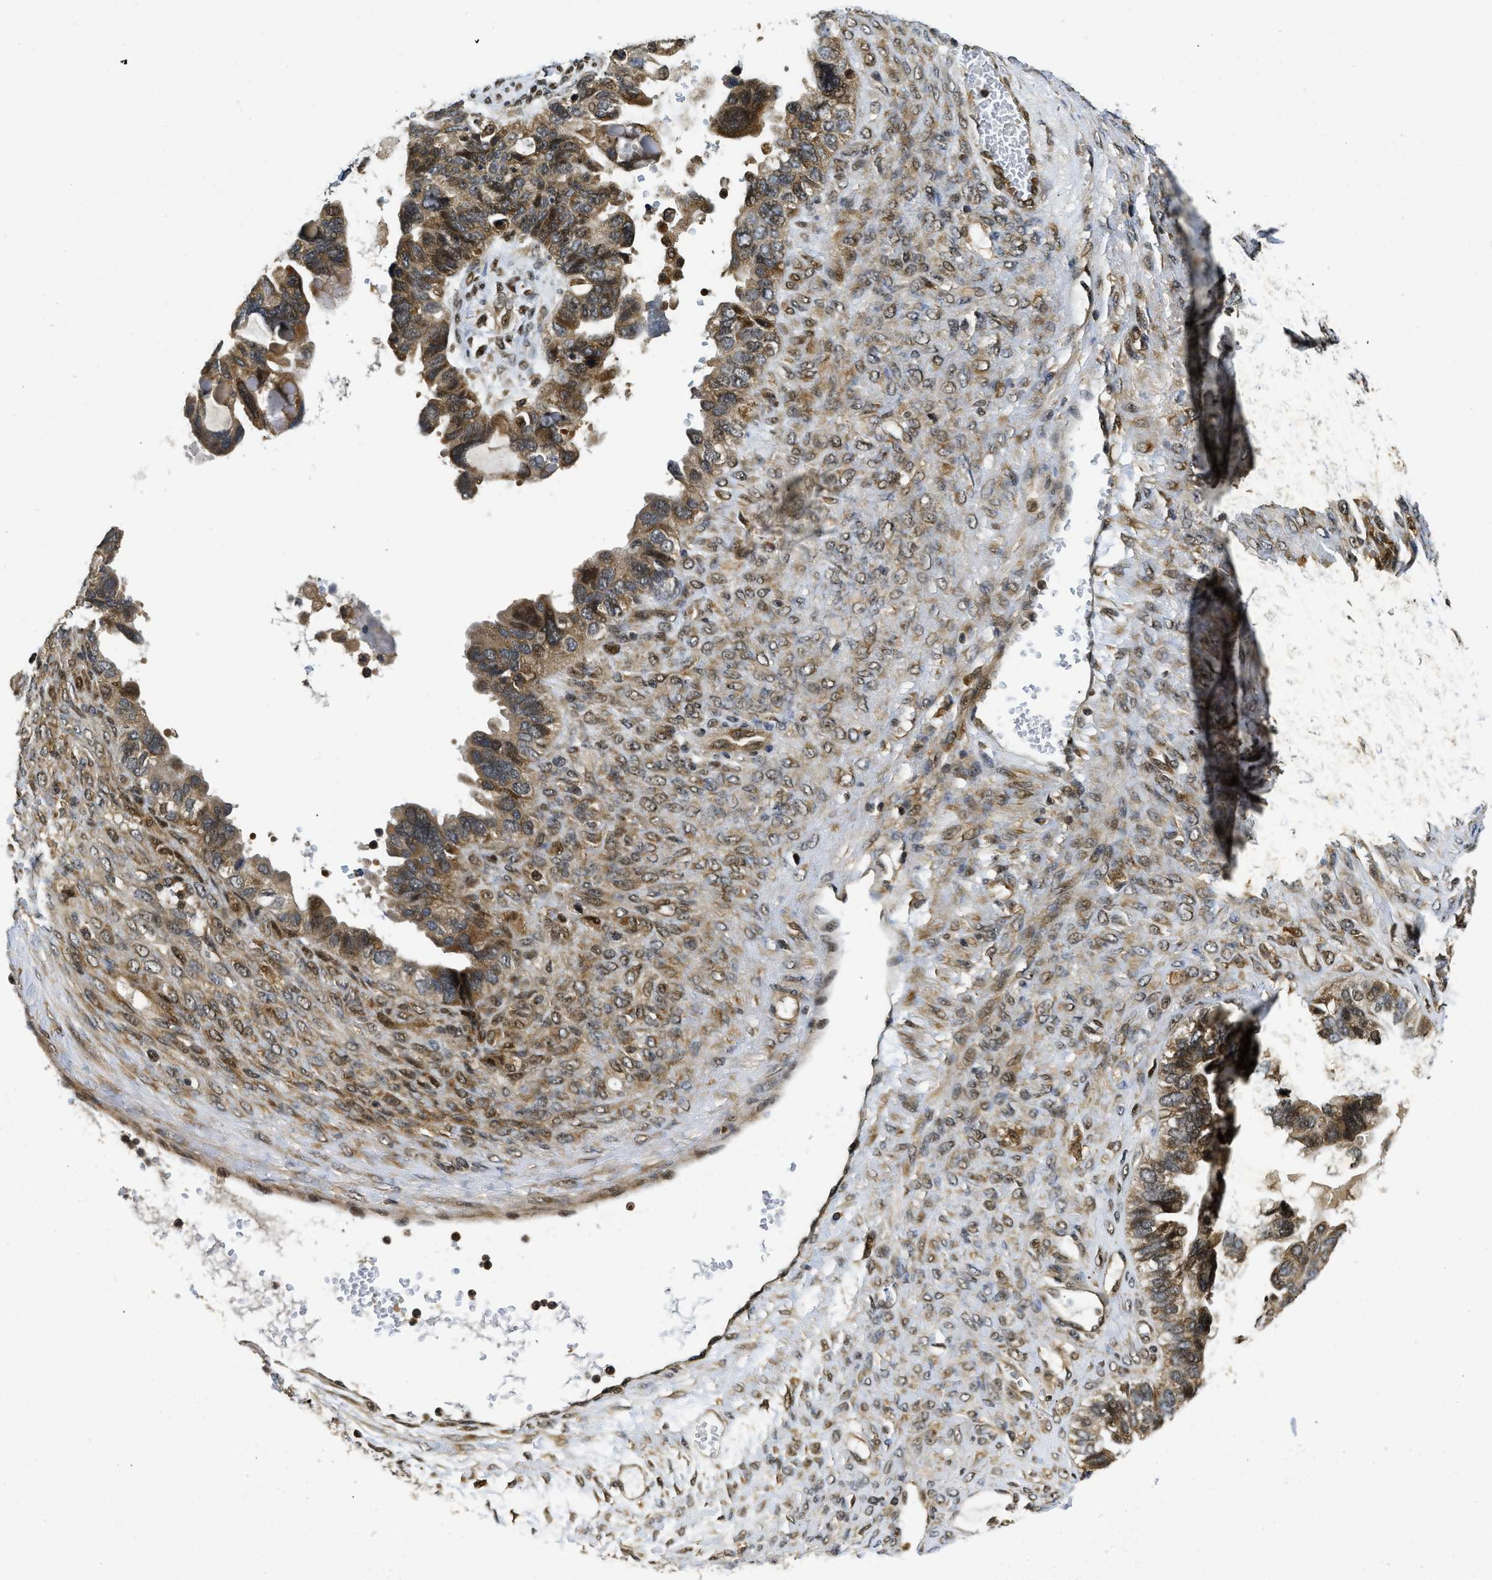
{"staining": {"intensity": "moderate", "quantity": ">75%", "location": "cytoplasmic/membranous,nuclear"}, "tissue": "ovarian cancer", "cell_type": "Tumor cells", "image_type": "cancer", "snomed": [{"axis": "morphology", "description": "Cystadenocarcinoma, serous, NOS"}, {"axis": "topography", "description": "Ovary"}], "caption": "Protein expression analysis of human ovarian cancer reveals moderate cytoplasmic/membranous and nuclear staining in about >75% of tumor cells.", "gene": "ADSL", "patient": {"sex": "female", "age": 79}}